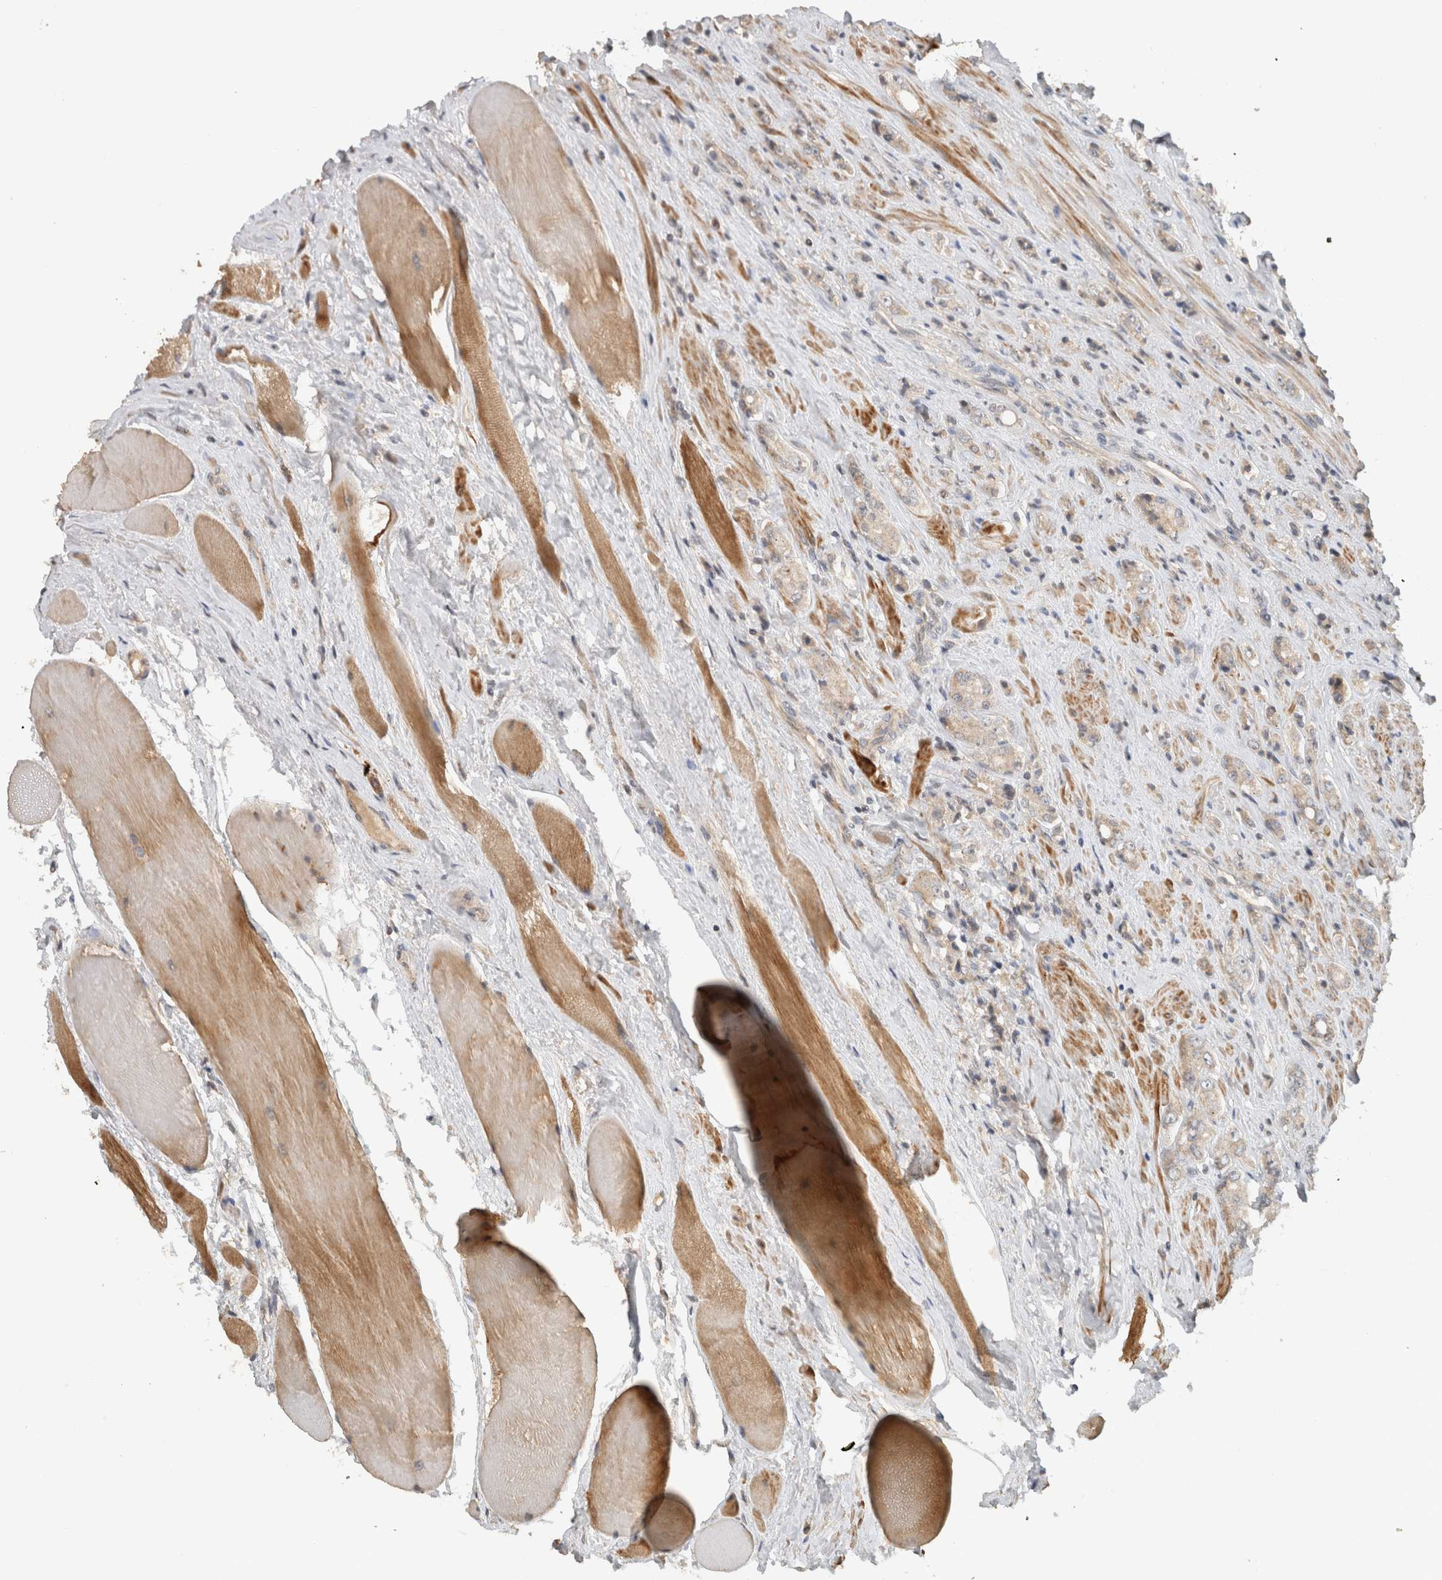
{"staining": {"intensity": "weak", "quantity": "<25%", "location": "cytoplasmic/membranous"}, "tissue": "prostate cancer", "cell_type": "Tumor cells", "image_type": "cancer", "snomed": [{"axis": "morphology", "description": "Adenocarcinoma, High grade"}, {"axis": "topography", "description": "Prostate"}], "caption": "DAB immunohistochemical staining of prostate cancer exhibits no significant positivity in tumor cells.", "gene": "ERCC6L2", "patient": {"sex": "male", "age": 61}}